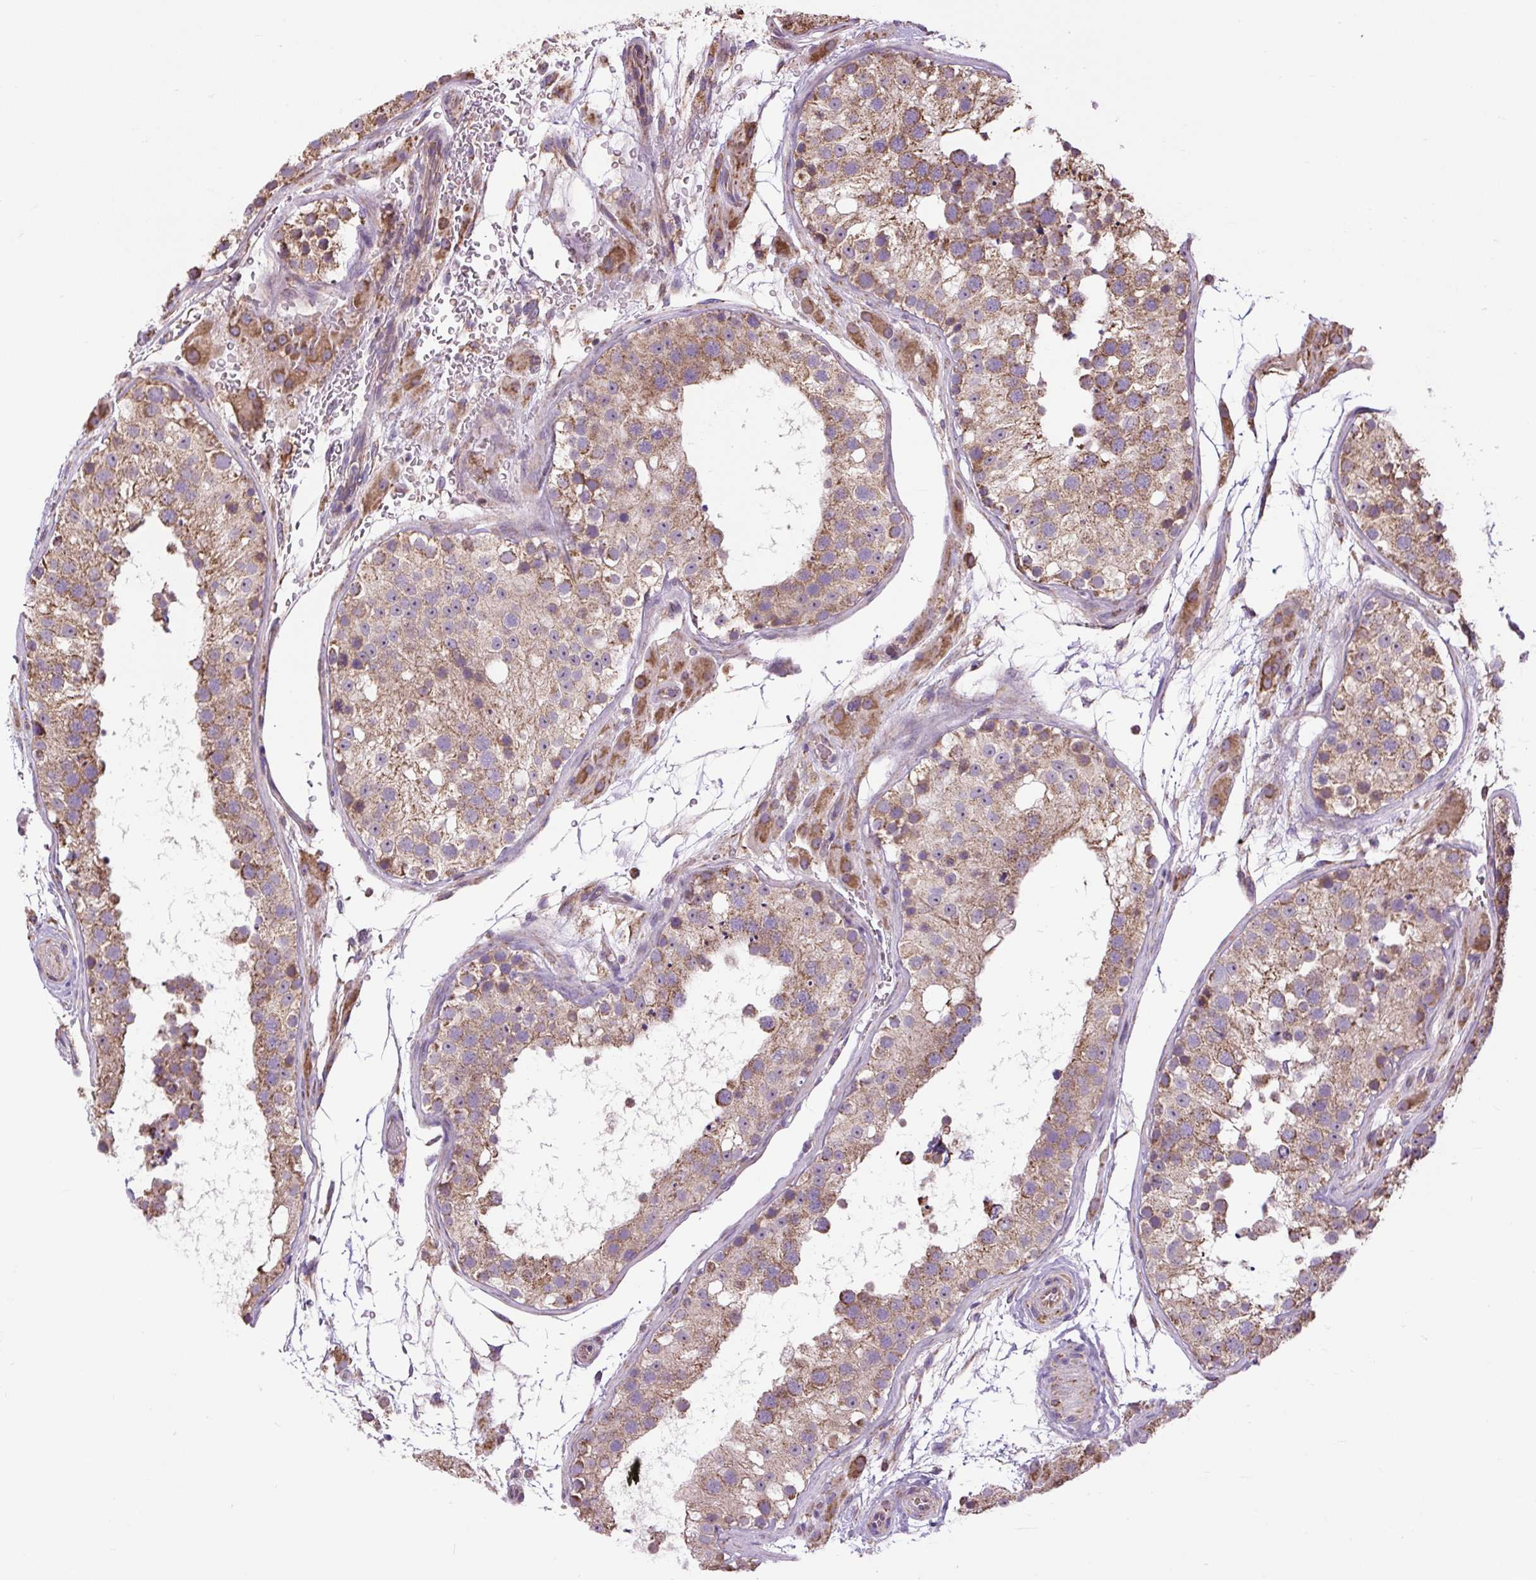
{"staining": {"intensity": "moderate", "quantity": ">75%", "location": "cytoplasmic/membranous"}, "tissue": "testis", "cell_type": "Cells in seminiferous ducts", "image_type": "normal", "snomed": [{"axis": "morphology", "description": "Normal tissue, NOS"}, {"axis": "topography", "description": "Testis"}], "caption": "An immunohistochemistry (IHC) micrograph of benign tissue is shown. Protein staining in brown labels moderate cytoplasmic/membranous positivity in testis within cells in seminiferous ducts.", "gene": "PLCG1", "patient": {"sex": "male", "age": 26}}